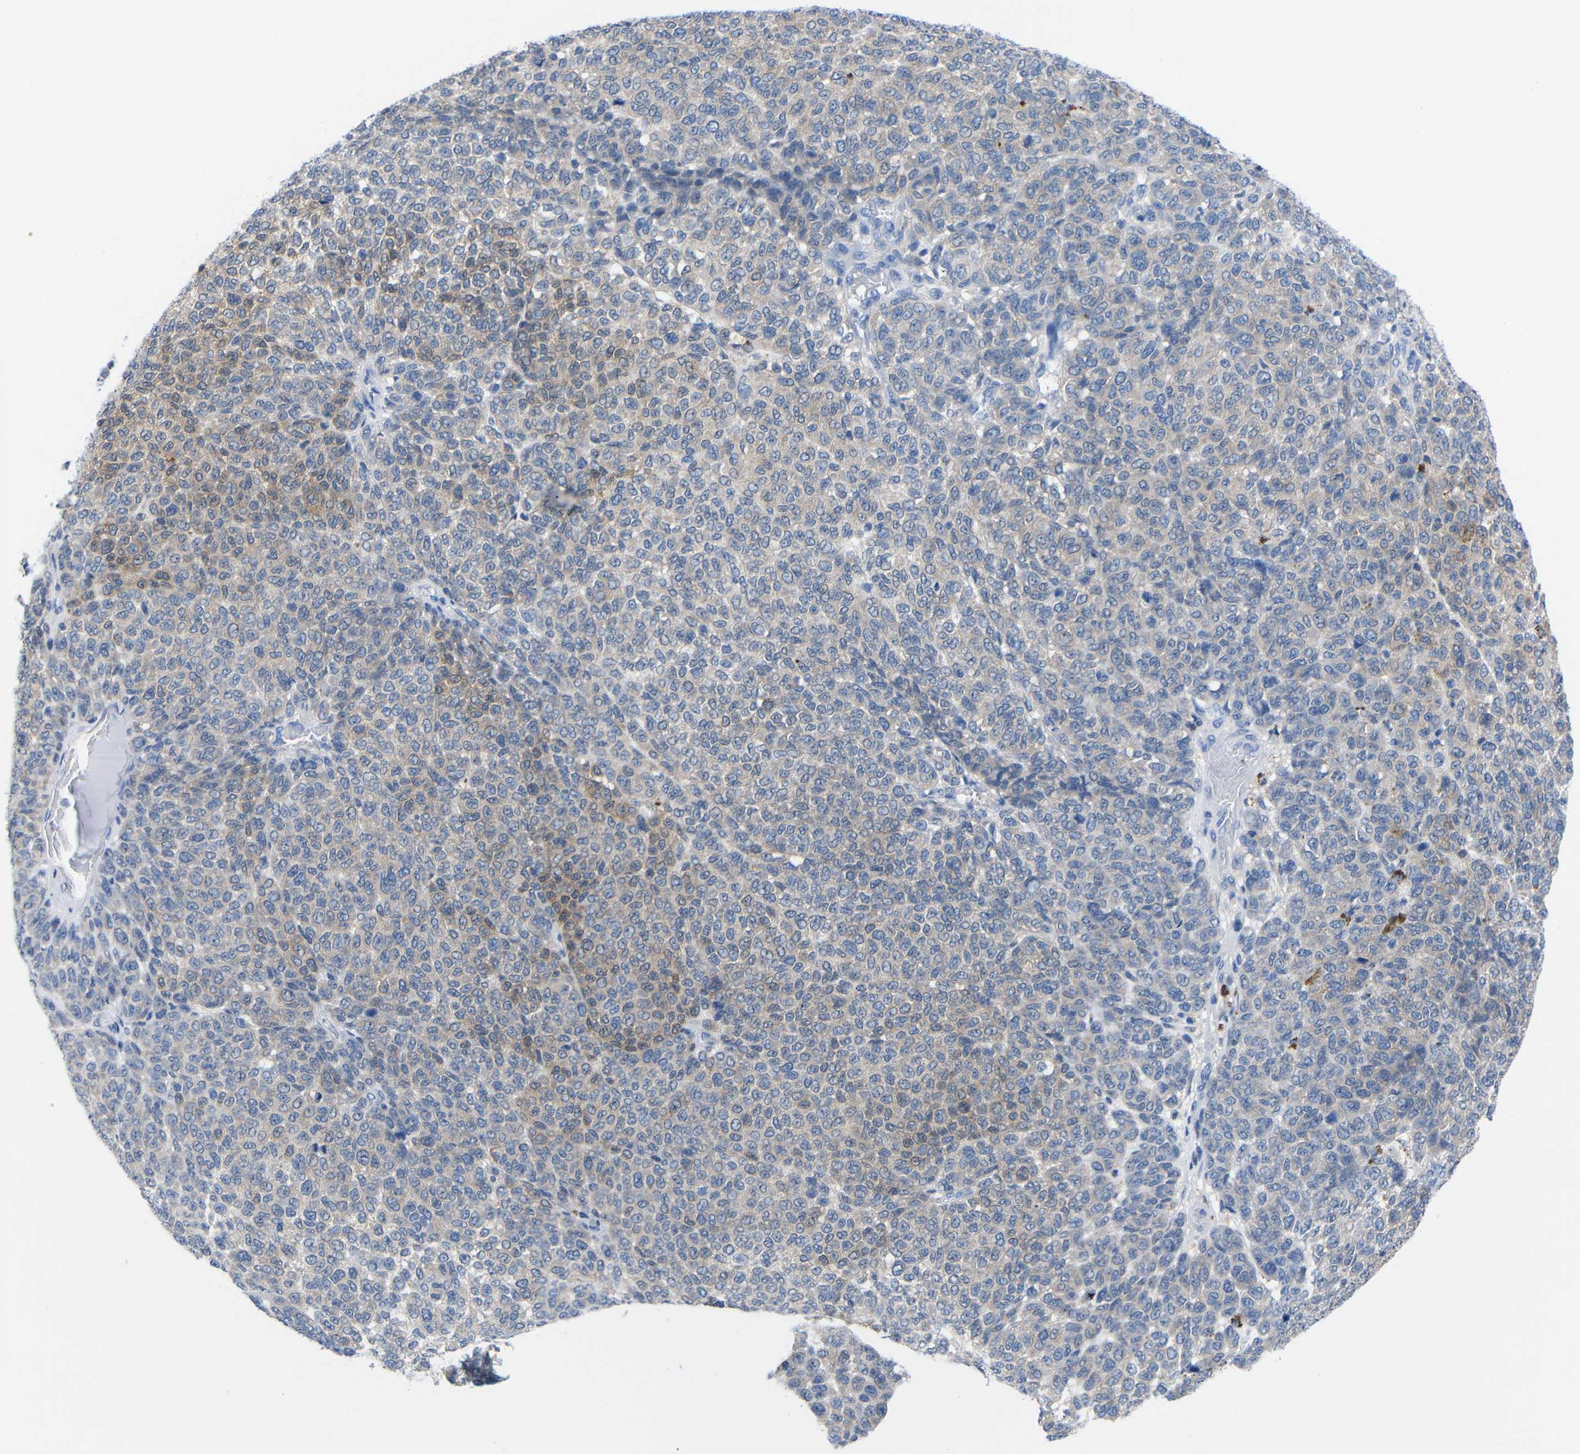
{"staining": {"intensity": "weak", "quantity": "<25%", "location": "cytoplasmic/membranous"}, "tissue": "melanoma", "cell_type": "Tumor cells", "image_type": "cancer", "snomed": [{"axis": "morphology", "description": "Malignant melanoma, NOS"}, {"axis": "topography", "description": "Skin"}], "caption": "Tumor cells are negative for brown protein staining in melanoma.", "gene": "PEBP1", "patient": {"sex": "male", "age": 59}}